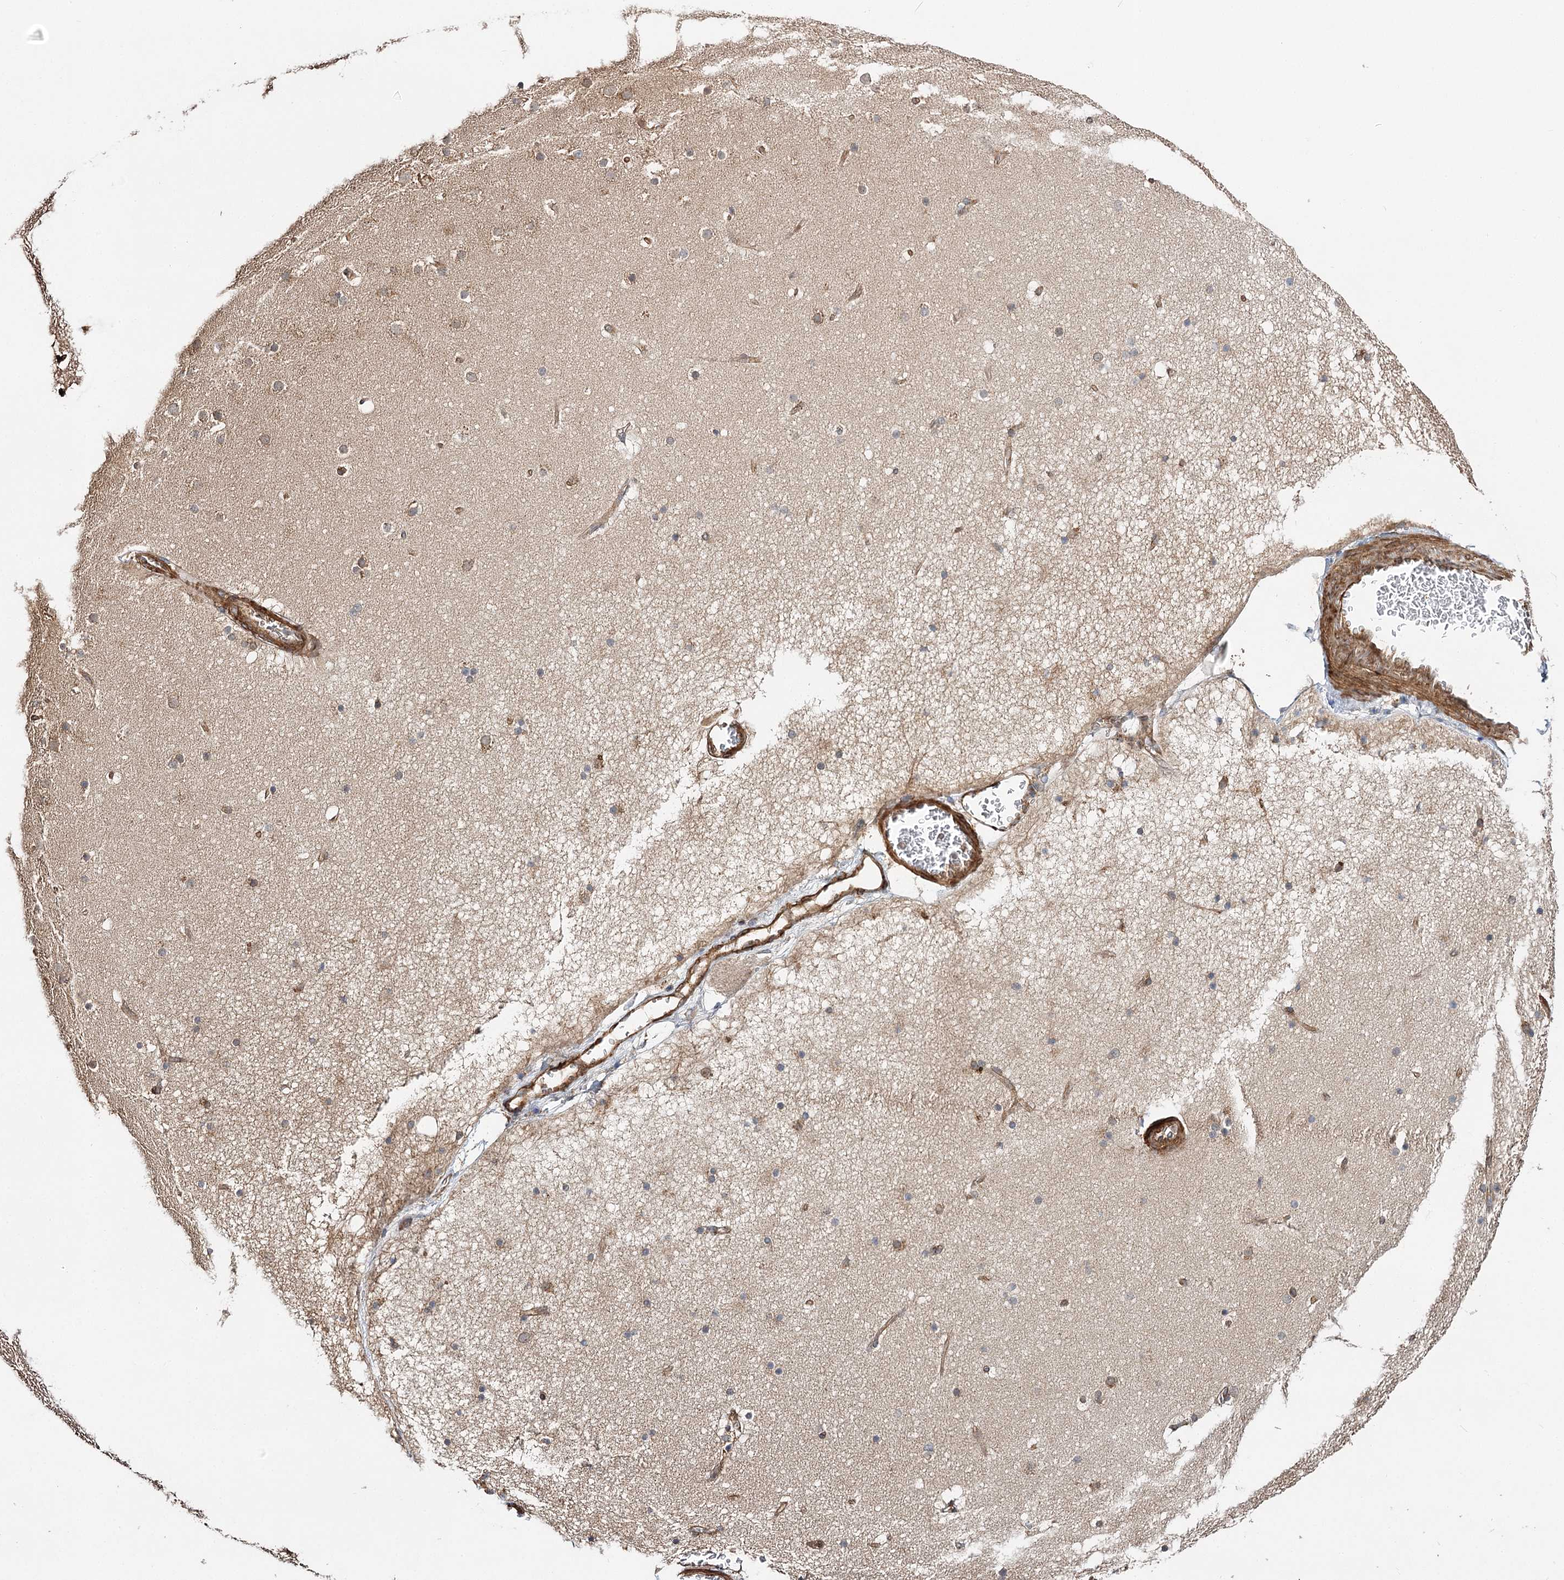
{"staining": {"intensity": "strong", "quantity": "25%-75%", "location": "cytoplasmic/membranous"}, "tissue": "cerebral cortex", "cell_type": "Endothelial cells", "image_type": "normal", "snomed": [{"axis": "morphology", "description": "Normal tissue, NOS"}, {"axis": "topography", "description": "Cerebral cortex"}], "caption": "The immunohistochemical stain shows strong cytoplasmic/membranous expression in endothelial cells of benign cerebral cortex.", "gene": "DNAJB14", "patient": {"sex": "male", "age": 57}}